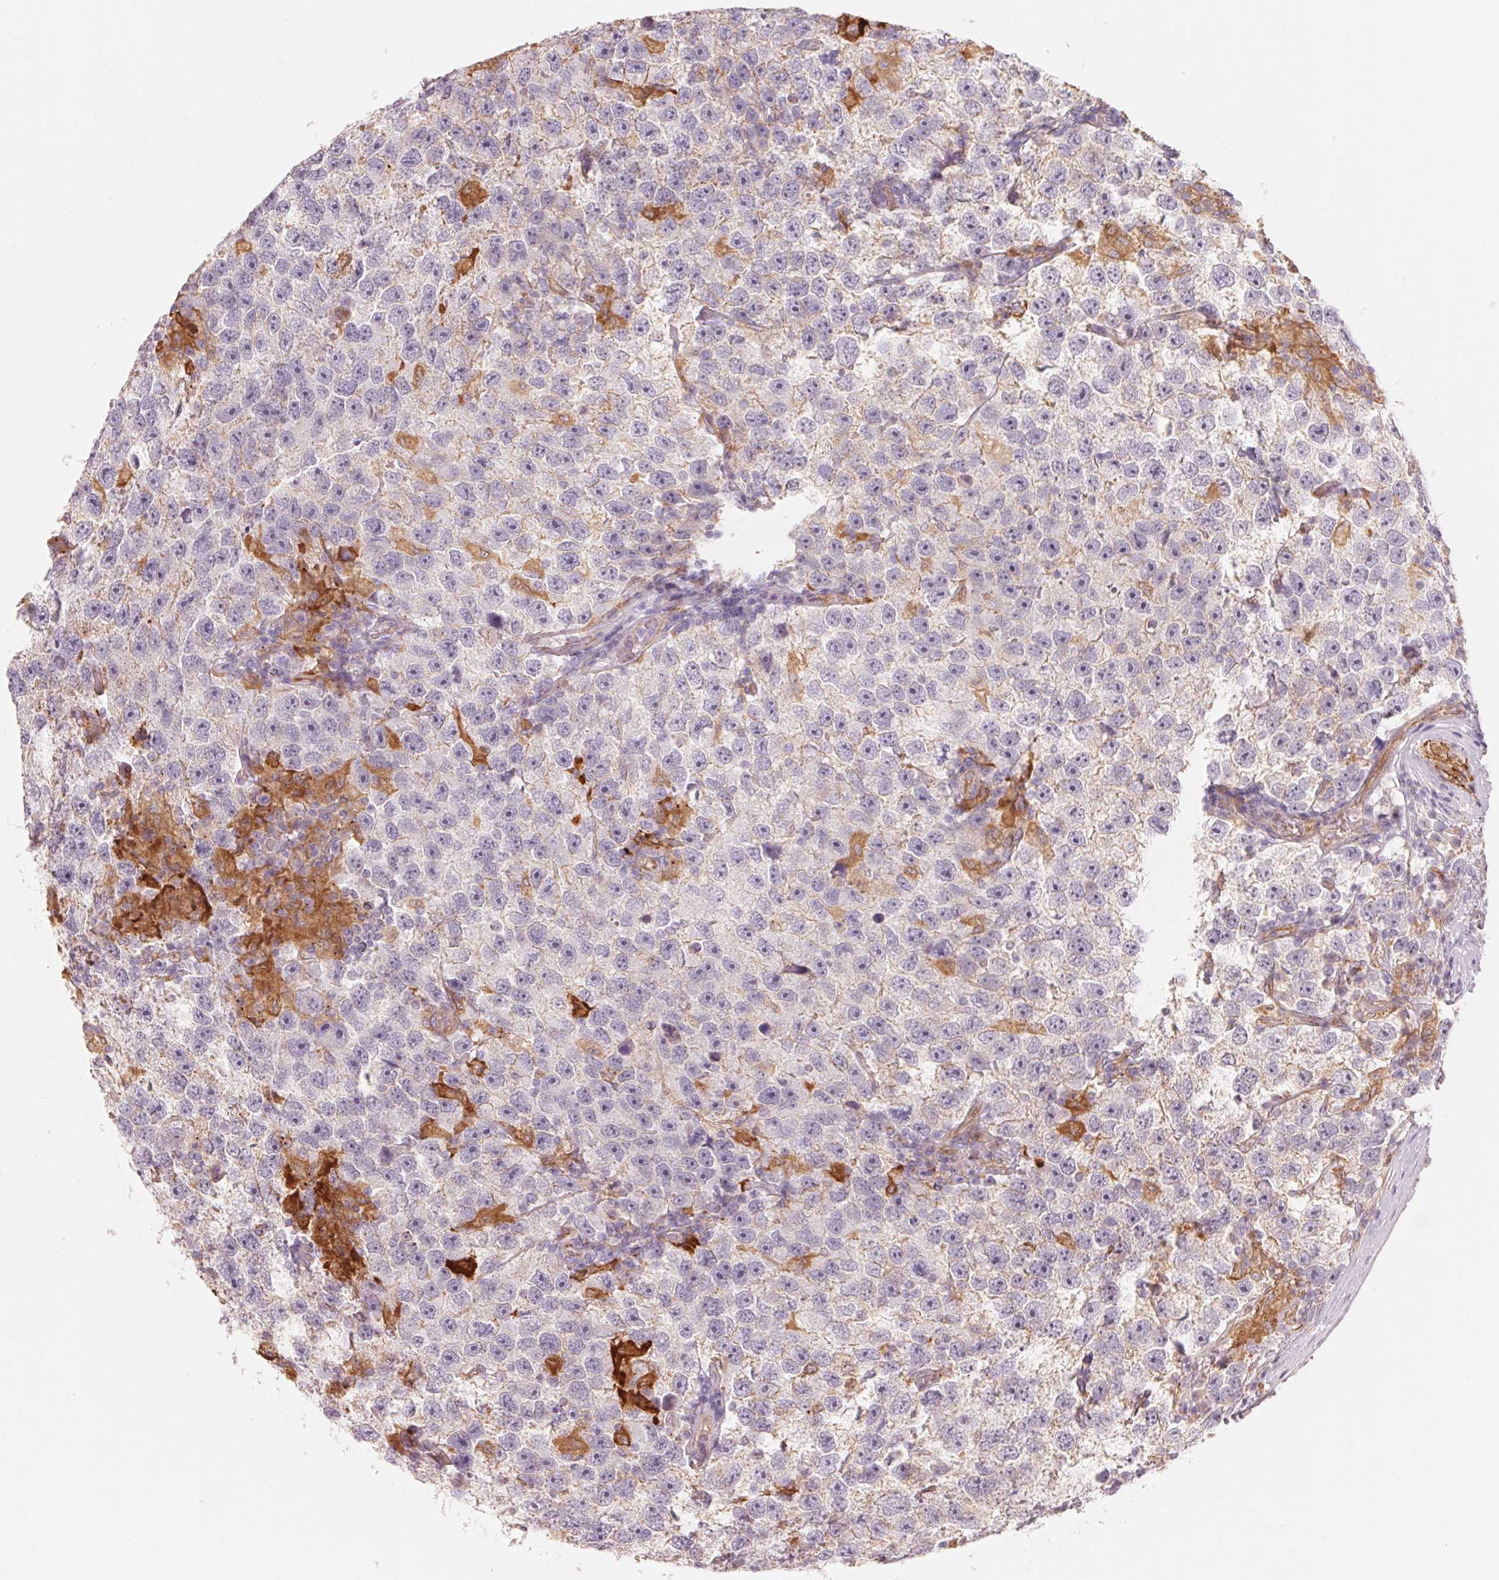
{"staining": {"intensity": "negative", "quantity": "none", "location": "none"}, "tissue": "testis cancer", "cell_type": "Tumor cells", "image_type": "cancer", "snomed": [{"axis": "morphology", "description": "Seminoma, NOS"}, {"axis": "topography", "description": "Testis"}], "caption": "Seminoma (testis) was stained to show a protein in brown. There is no significant staining in tumor cells.", "gene": "SLC17A4", "patient": {"sex": "male", "age": 26}}